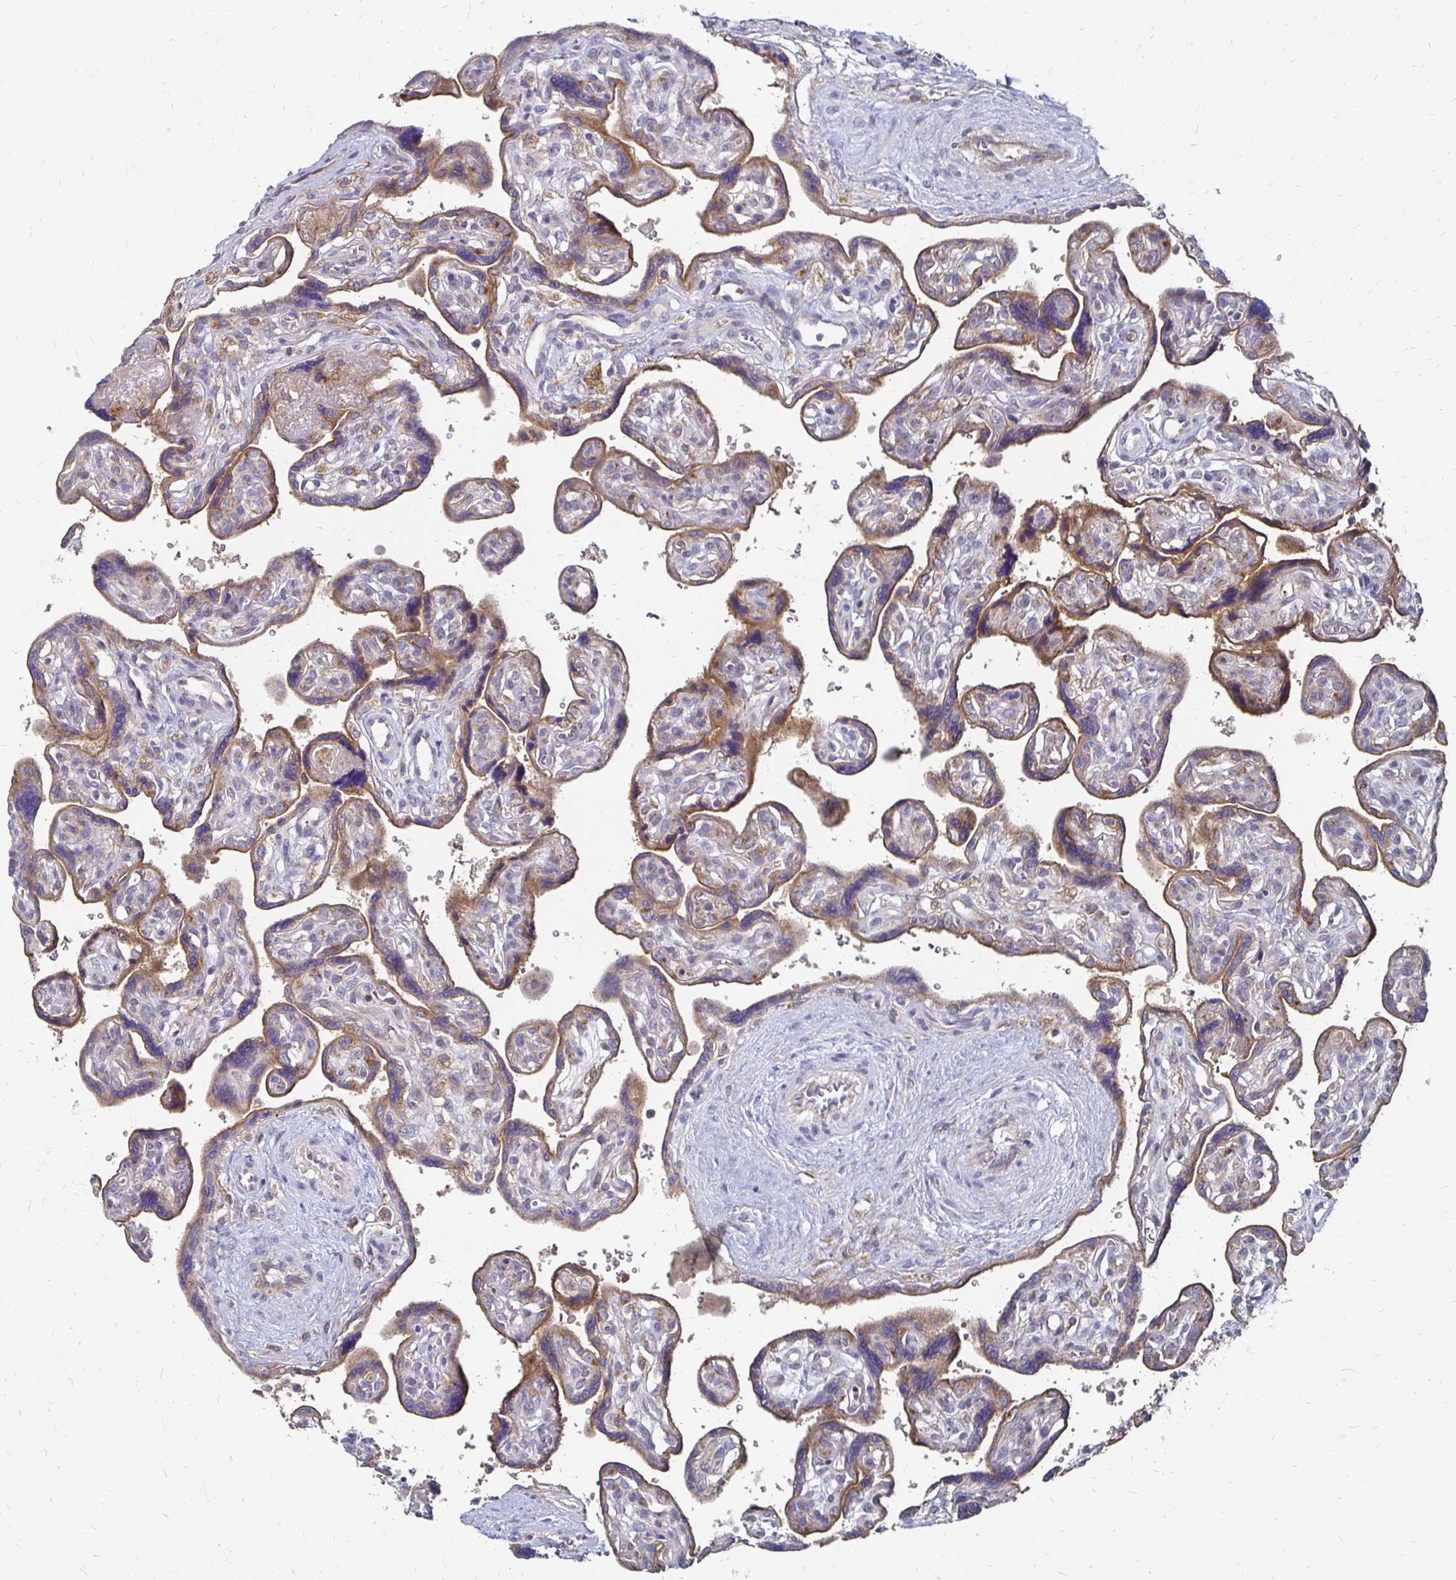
{"staining": {"intensity": "weak", "quantity": ">75%", "location": "cytoplasmic/membranous"}, "tissue": "placenta", "cell_type": "Decidual cells", "image_type": "normal", "snomed": [{"axis": "morphology", "description": "Normal tissue, NOS"}, {"axis": "topography", "description": "Placenta"}], "caption": "Brown immunohistochemical staining in unremarkable human placenta displays weak cytoplasmic/membranous expression in about >75% of decidual cells.", "gene": "NCSTN", "patient": {"sex": "female", "age": 39}}